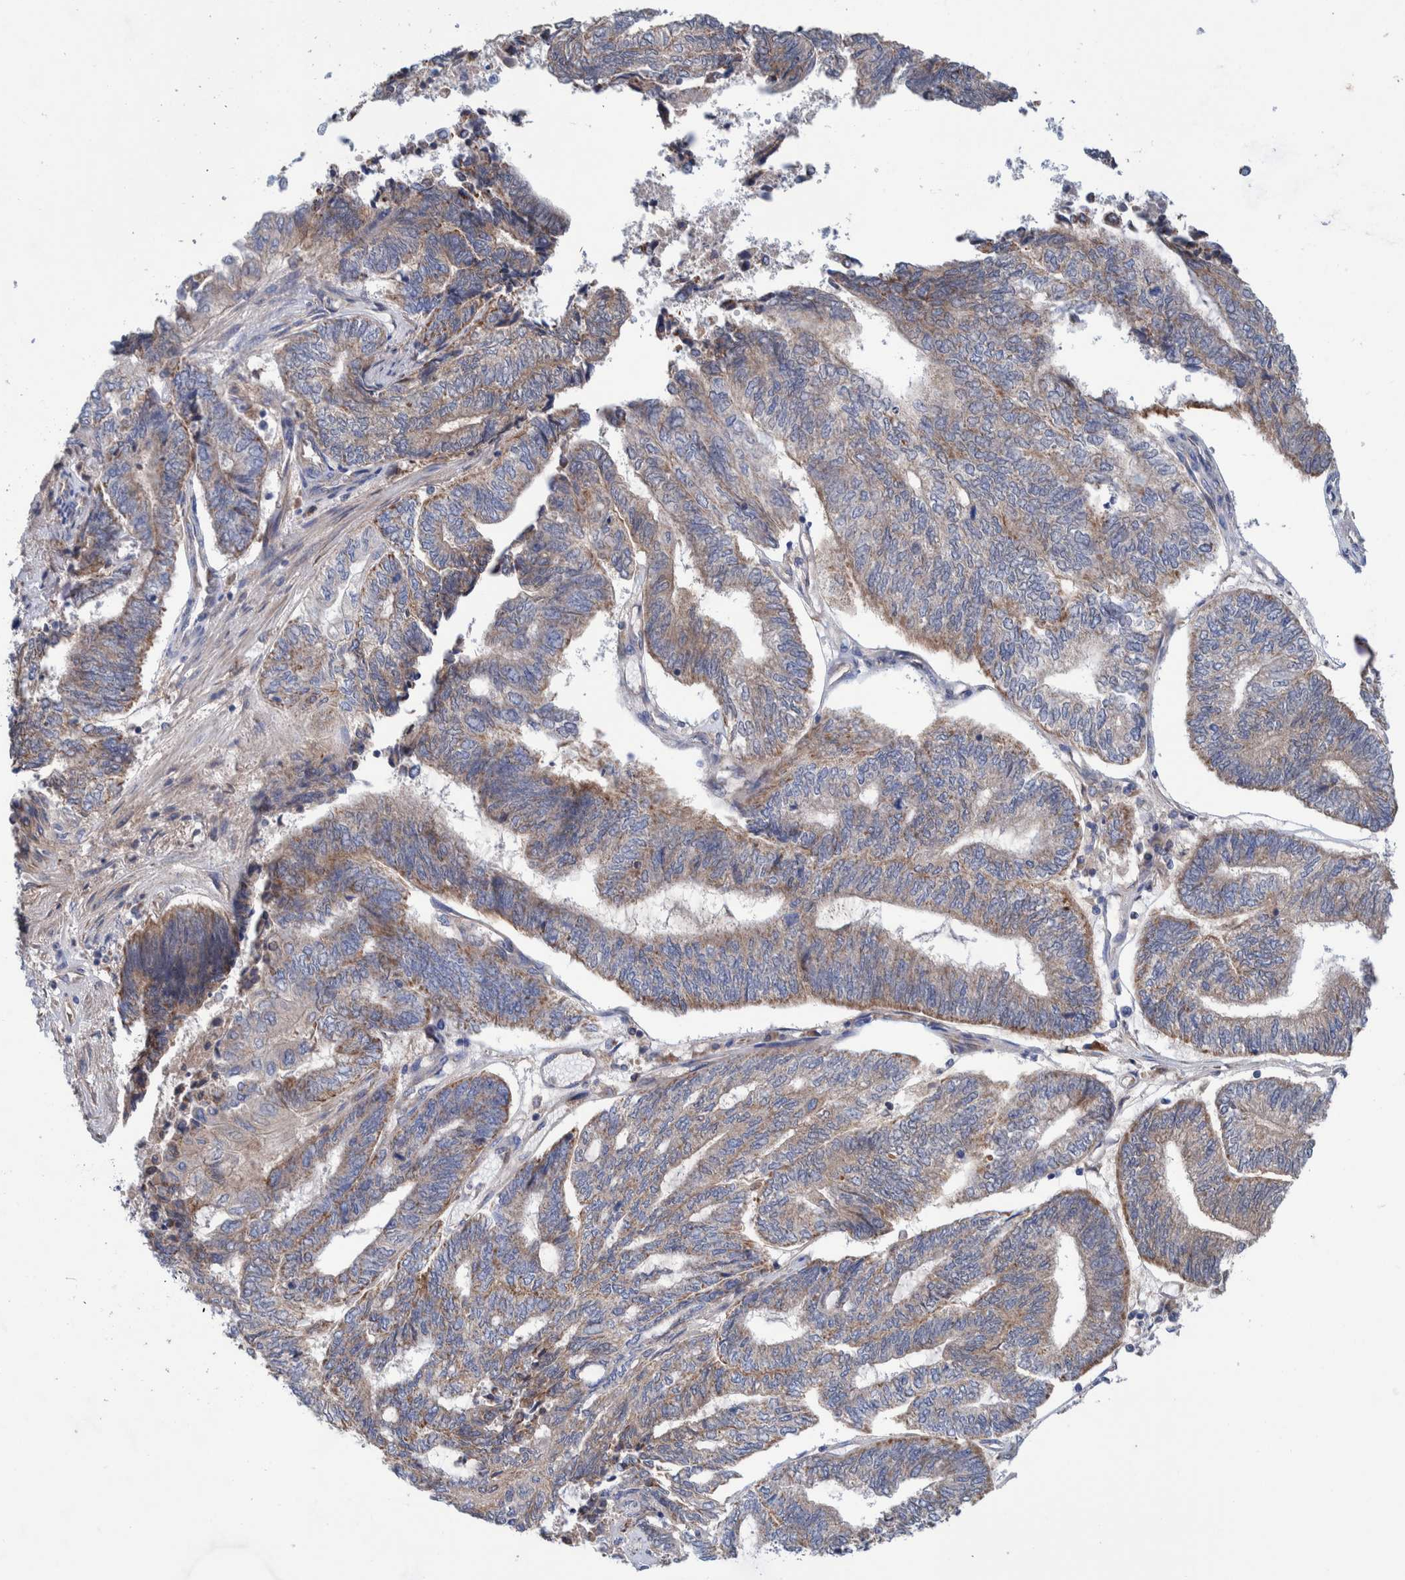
{"staining": {"intensity": "moderate", "quantity": ">75%", "location": "cytoplasmic/membranous"}, "tissue": "endometrial cancer", "cell_type": "Tumor cells", "image_type": "cancer", "snomed": [{"axis": "morphology", "description": "Adenocarcinoma, NOS"}, {"axis": "topography", "description": "Uterus"}, {"axis": "topography", "description": "Endometrium"}], "caption": "Brown immunohistochemical staining in human endometrial cancer demonstrates moderate cytoplasmic/membranous expression in approximately >75% of tumor cells. (DAB = brown stain, brightfield microscopy at high magnification).", "gene": "DECR1", "patient": {"sex": "female", "age": 70}}